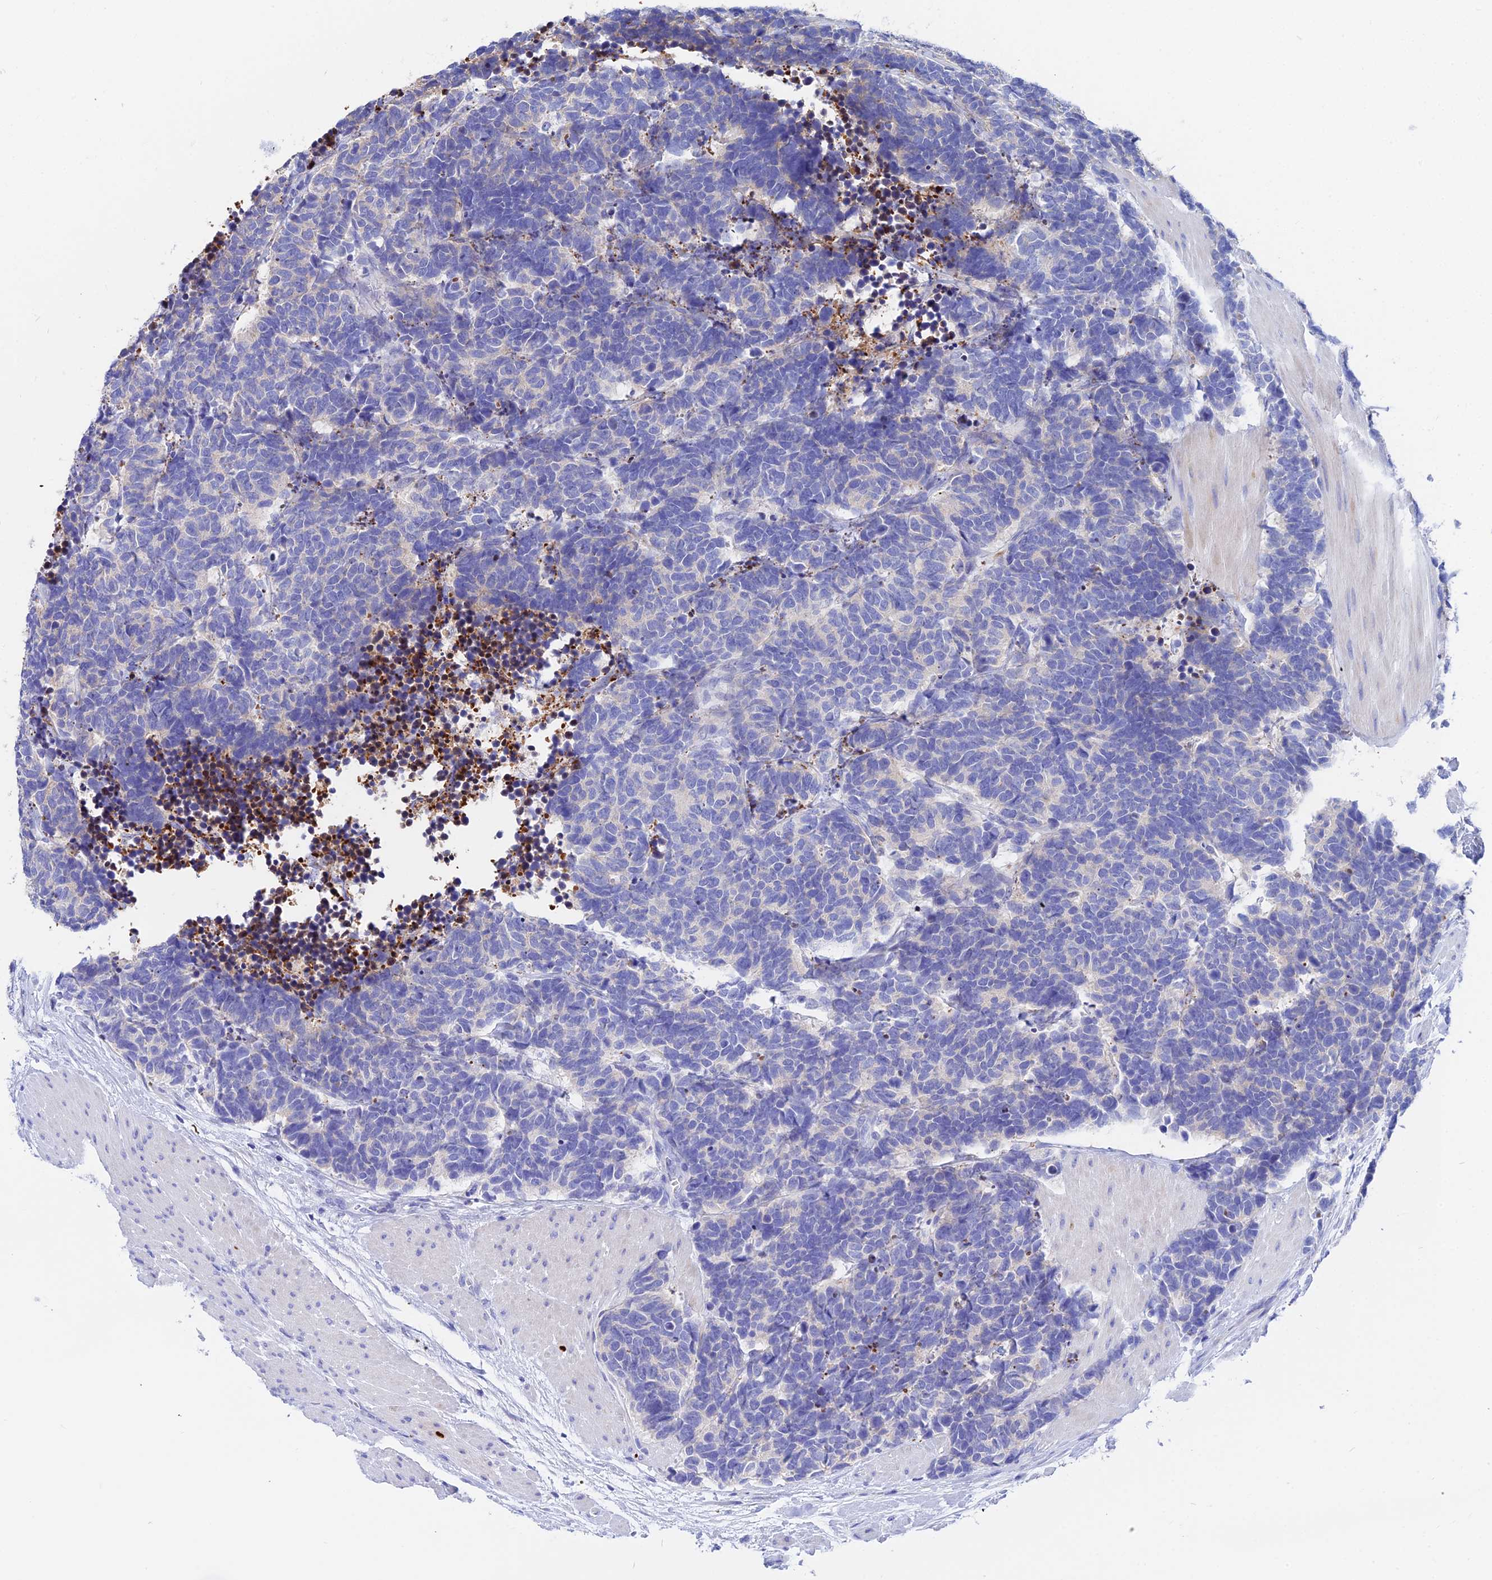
{"staining": {"intensity": "negative", "quantity": "none", "location": "none"}, "tissue": "carcinoid", "cell_type": "Tumor cells", "image_type": "cancer", "snomed": [{"axis": "morphology", "description": "Carcinoma, NOS"}, {"axis": "morphology", "description": "Carcinoid, malignant, NOS"}, {"axis": "topography", "description": "Urinary bladder"}], "caption": "Human carcinoma stained for a protein using immunohistochemistry demonstrates no positivity in tumor cells.", "gene": "CEP41", "patient": {"sex": "male", "age": 57}}